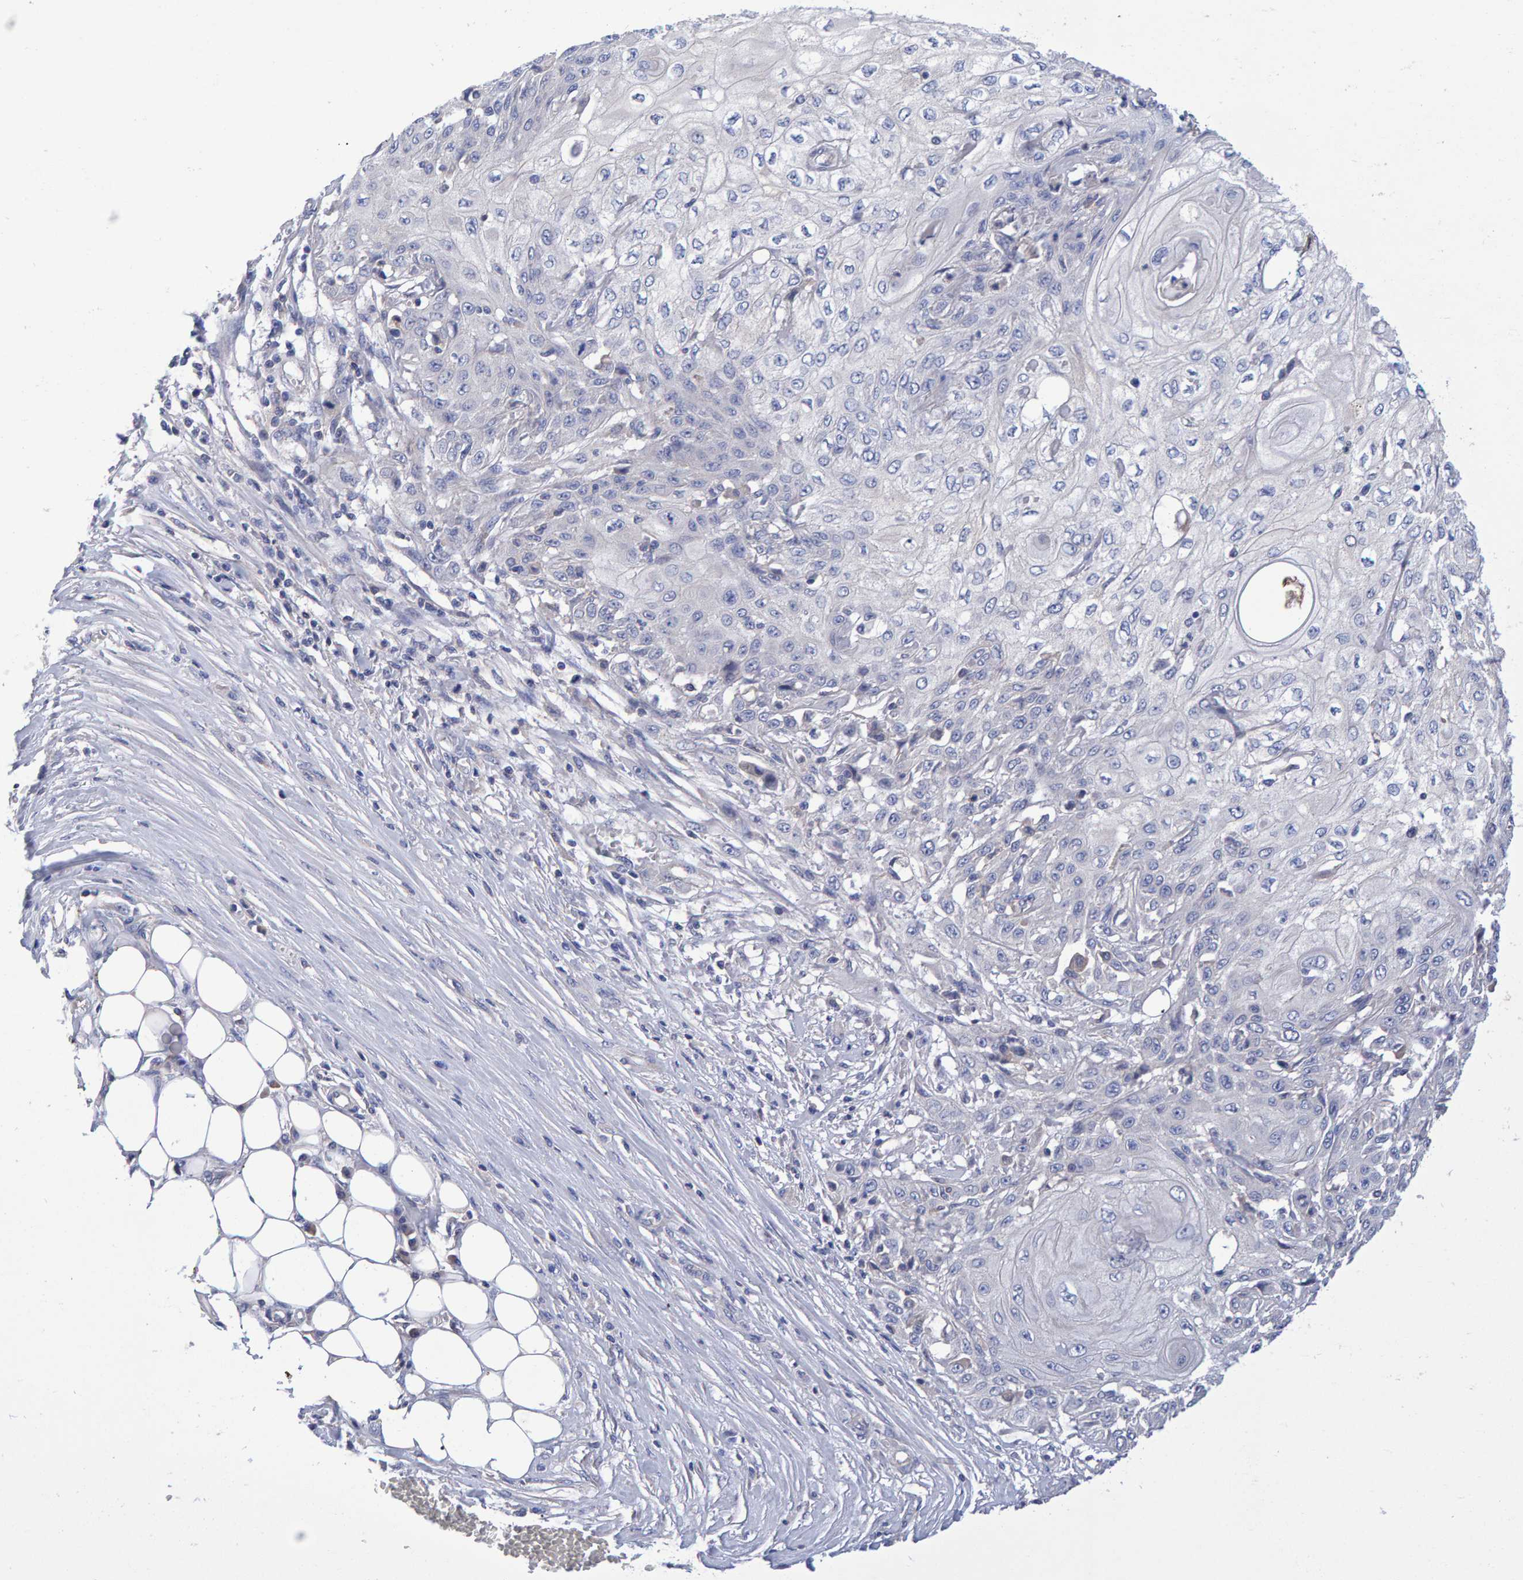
{"staining": {"intensity": "negative", "quantity": "none", "location": "none"}, "tissue": "skin cancer", "cell_type": "Tumor cells", "image_type": "cancer", "snomed": [{"axis": "morphology", "description": "Squamous cell carcinoma, NOS"}, {"axis": "morphology", "description": "Squamous cell carcinoma, metastatic, NOS"}, {"axis": "topography", "description": "Skin"}, {"axis": "topography", "description": "Lymph node"}], "caption": "Histopathology image shows no protein positivity in tumor cells of skin squamous cell carcinoma tissue.", "gene": "EFR3A", "patient": {"sex": "male", "age": 75}}